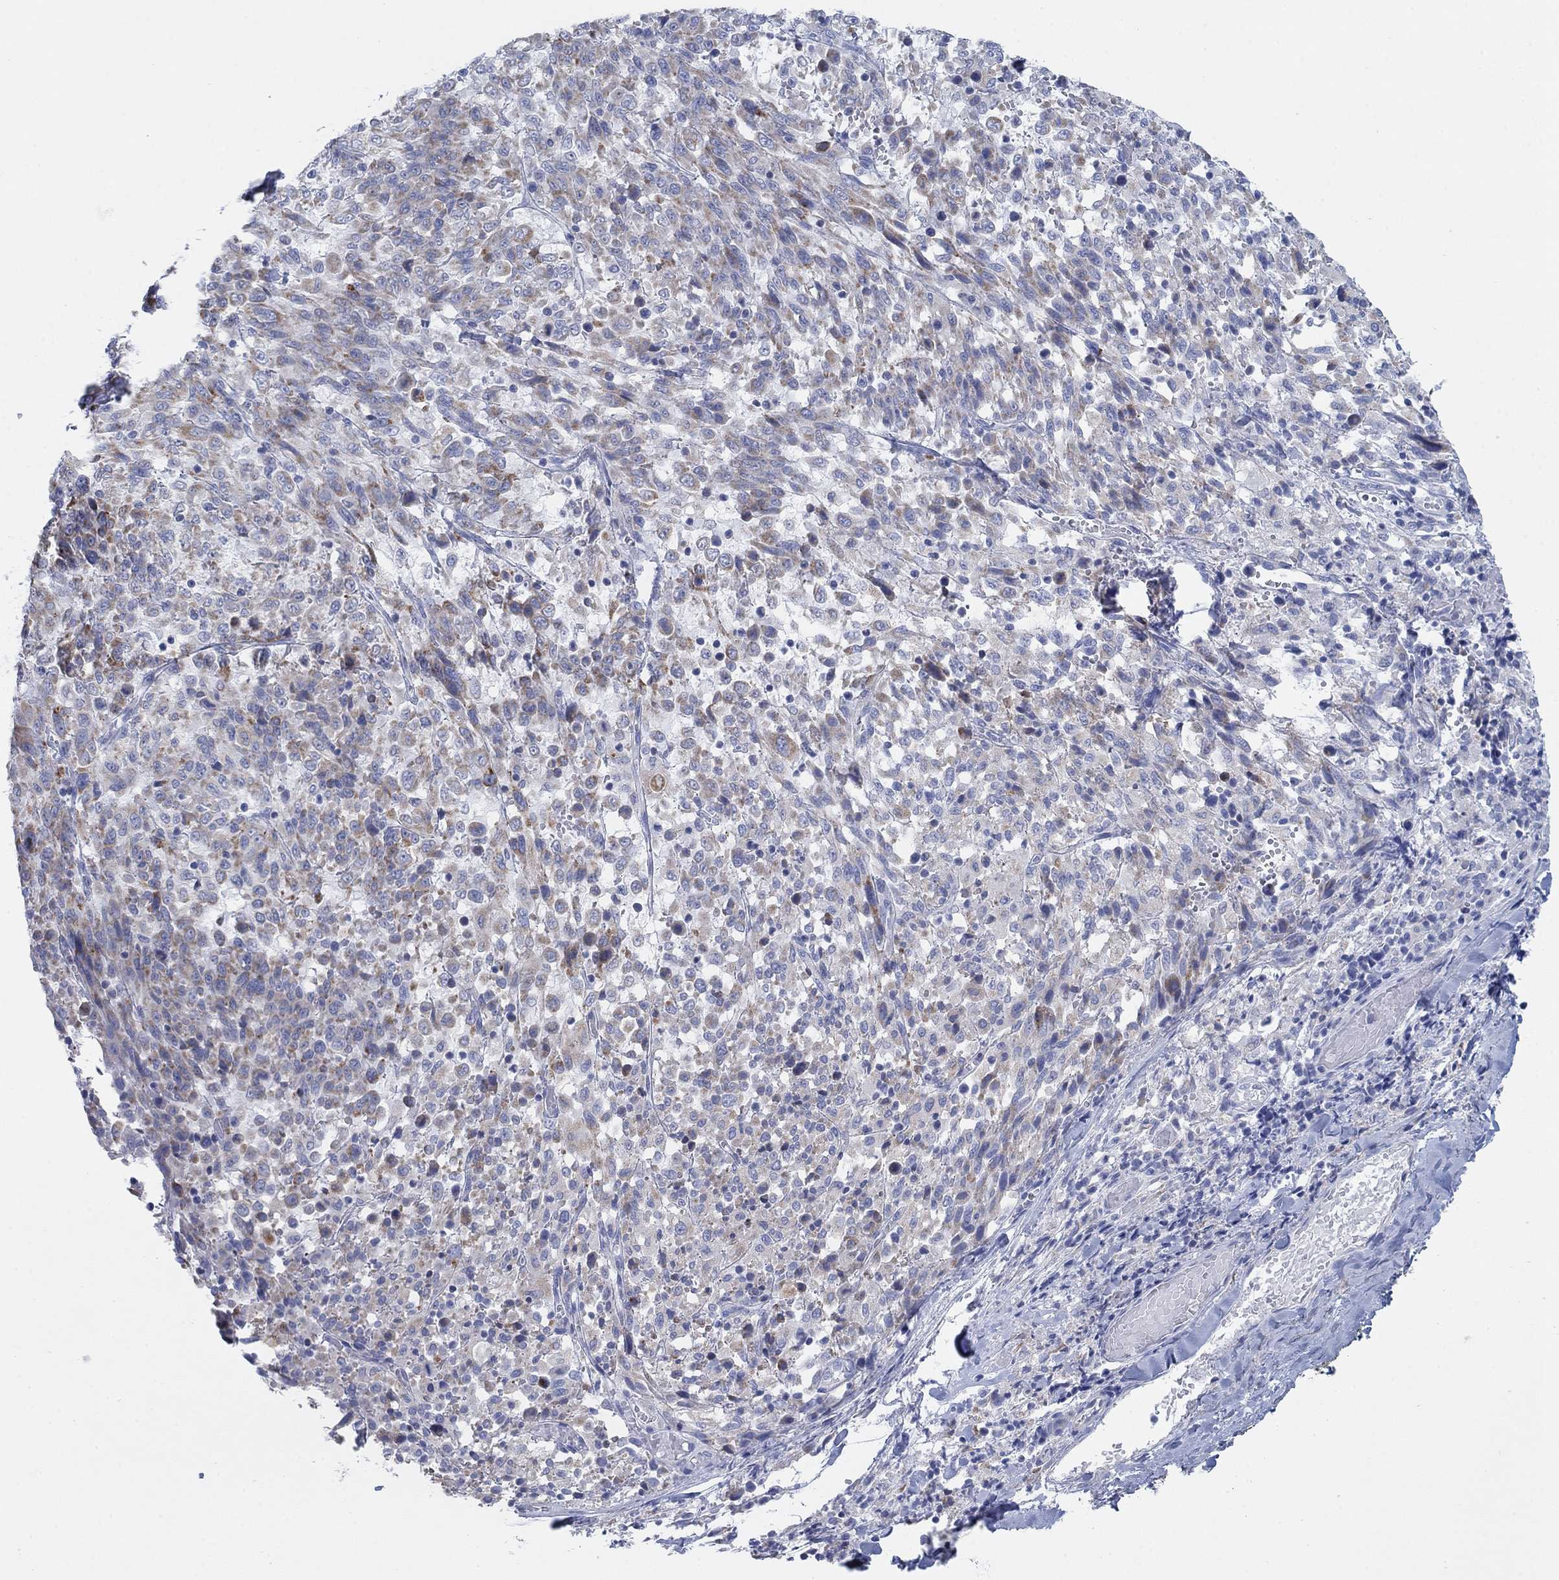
{"staining": {"intensity": "negative", "quantity": "none", "location": "none"}, "tissue": "melanoma", "cell_type": "Tumor cells", "image_type": "cancer", "snomed": [{"axis": "morphology", "description": "Malignant melanoma, NOS"}, {"axis": "topography", "description": "Skin"}], "caption": "The immunohistochemistry (IHC) histopathology image has no significant expression in tumor cells of melanoma tissue.", "gene": "SCCPDH", "patient": {"sex": "female", "age": 91}}